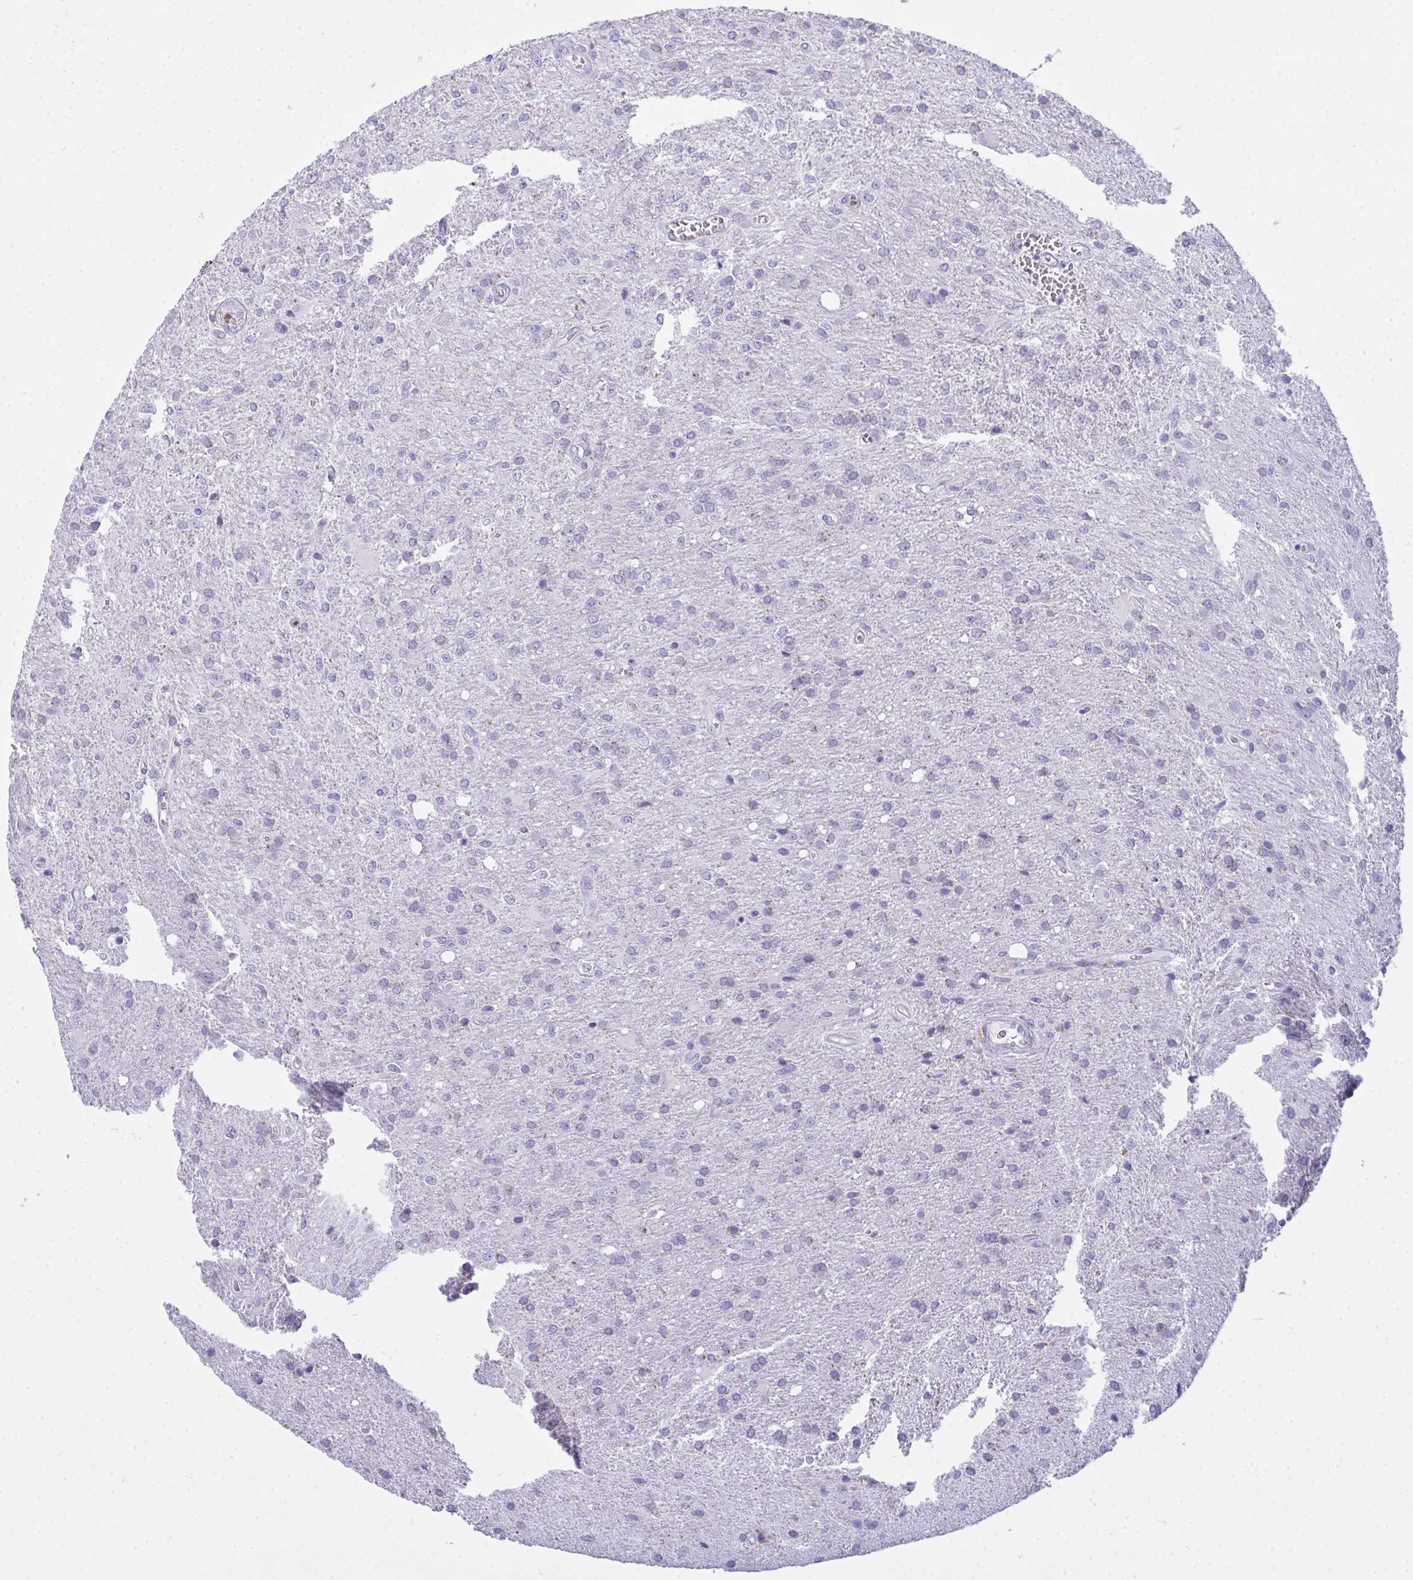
{"staining": {"intensity": "negative", "quantity": "none", "location": "none"}, "tissue": "glioma", "cell_type": "Tumor cells", "image_type": "cancer", "snomed": [{"axis": "morphology", "description": "Glioma, malignant, Low grade"}, {"axis": "topography", "description": "Brain"}], "caption": "Immunohistochemical staining of malignant low-grade glioma shows no significant staining in tumor cells.", "gene": "SERPINB10", "patient": {"sex": "male", "age": 66}}